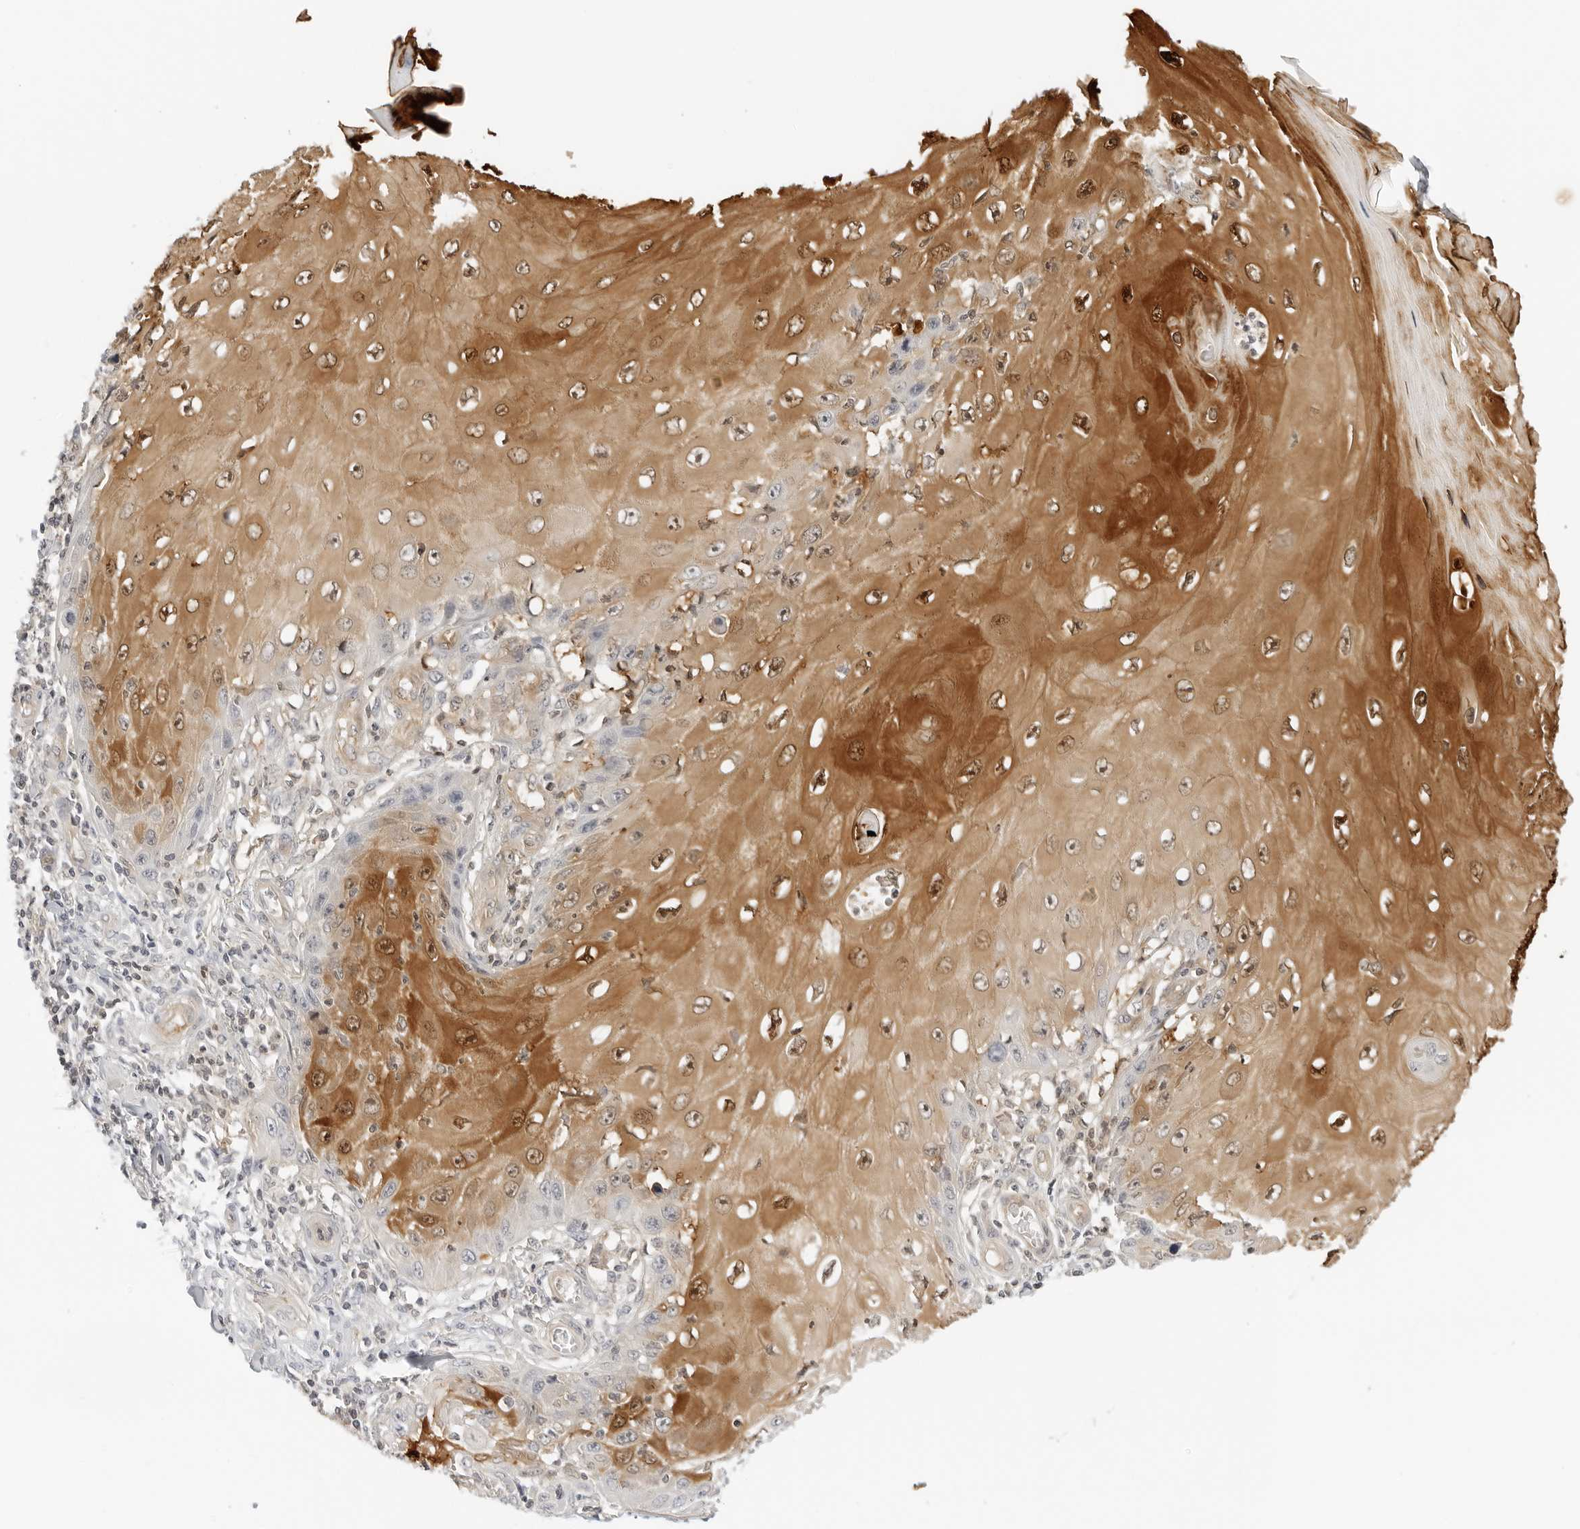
{"staining": {"intensity": "strong", "quantity": "25%-75%", "location": "cytoplasmic/membranous,nuclear"}, "tissue": "skin cancer", "cell_type": "Tumor cells", "image_type": "cancer", "snomed": [{"axis": "morphology", "description": "Squamous cell carcinoma, NOS"}, {"axis": "topography", "description": "Skin"}], "caption": "Skin cancer (squamous cell carcinoma) stained for a protein demonstrates strong cytoplasmic/membranous and nuclear positivity in tumor cells. Nuclei are stained in blue.", "gene": "OSCP1", "patient": {"sex": "female", "age": 73}}